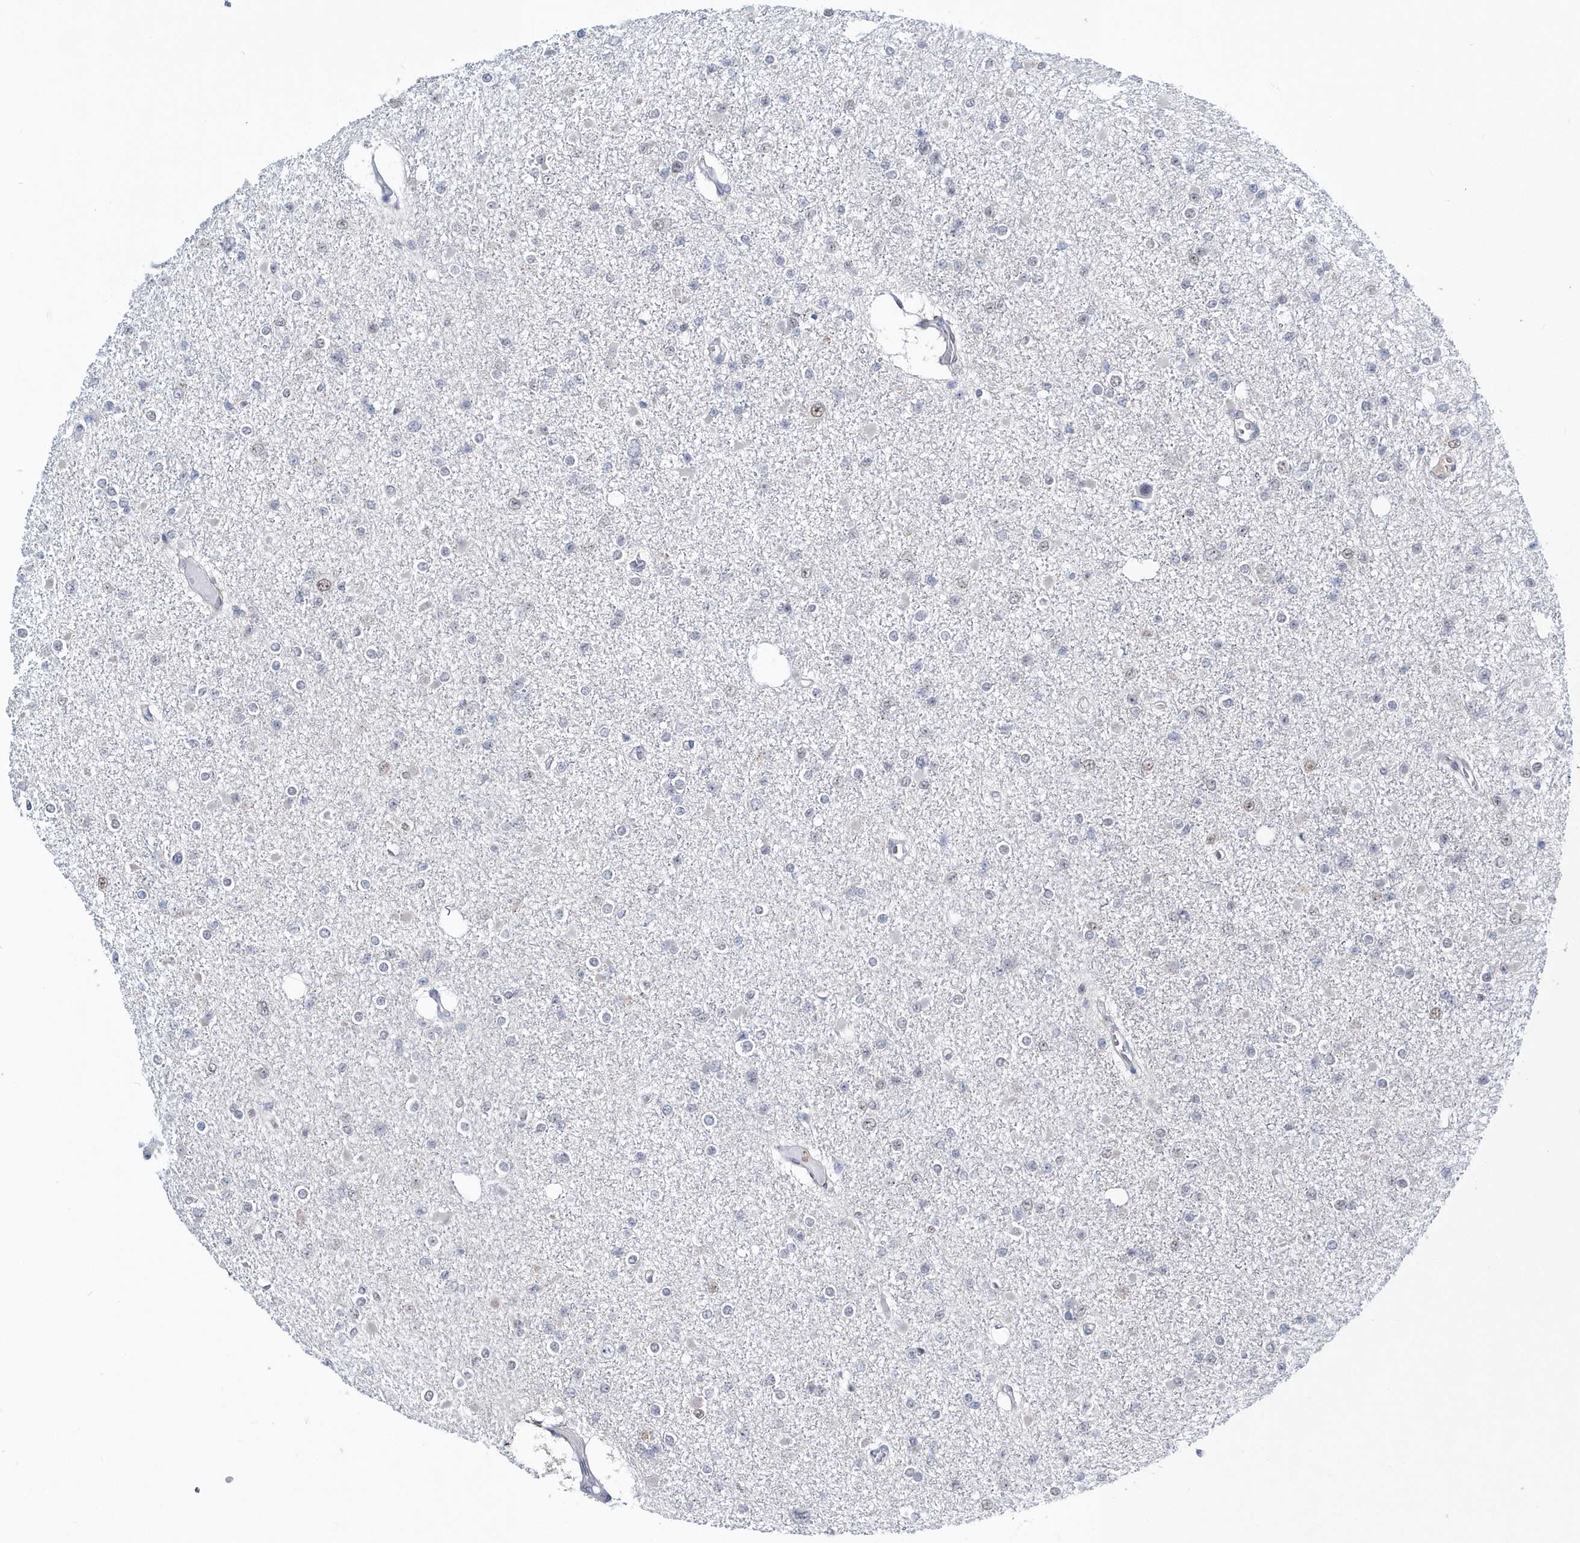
{"staining": {"intensity": "negative", "quantity": "none", "location": "none"}, "tissue": "glioma", "cell_type": "Tumor cells", "image_type": "cancer", "snomed": [{"axis": "morphology", "description": "Glioma, malignant, Low grade"}, {"axis": "topography", "description": "Brain"}], "caption": "Tumor cells show no significant protein positivity in glioma.", "gene": "ASCL4", "patient": {"sex": "female", "age": 22}}